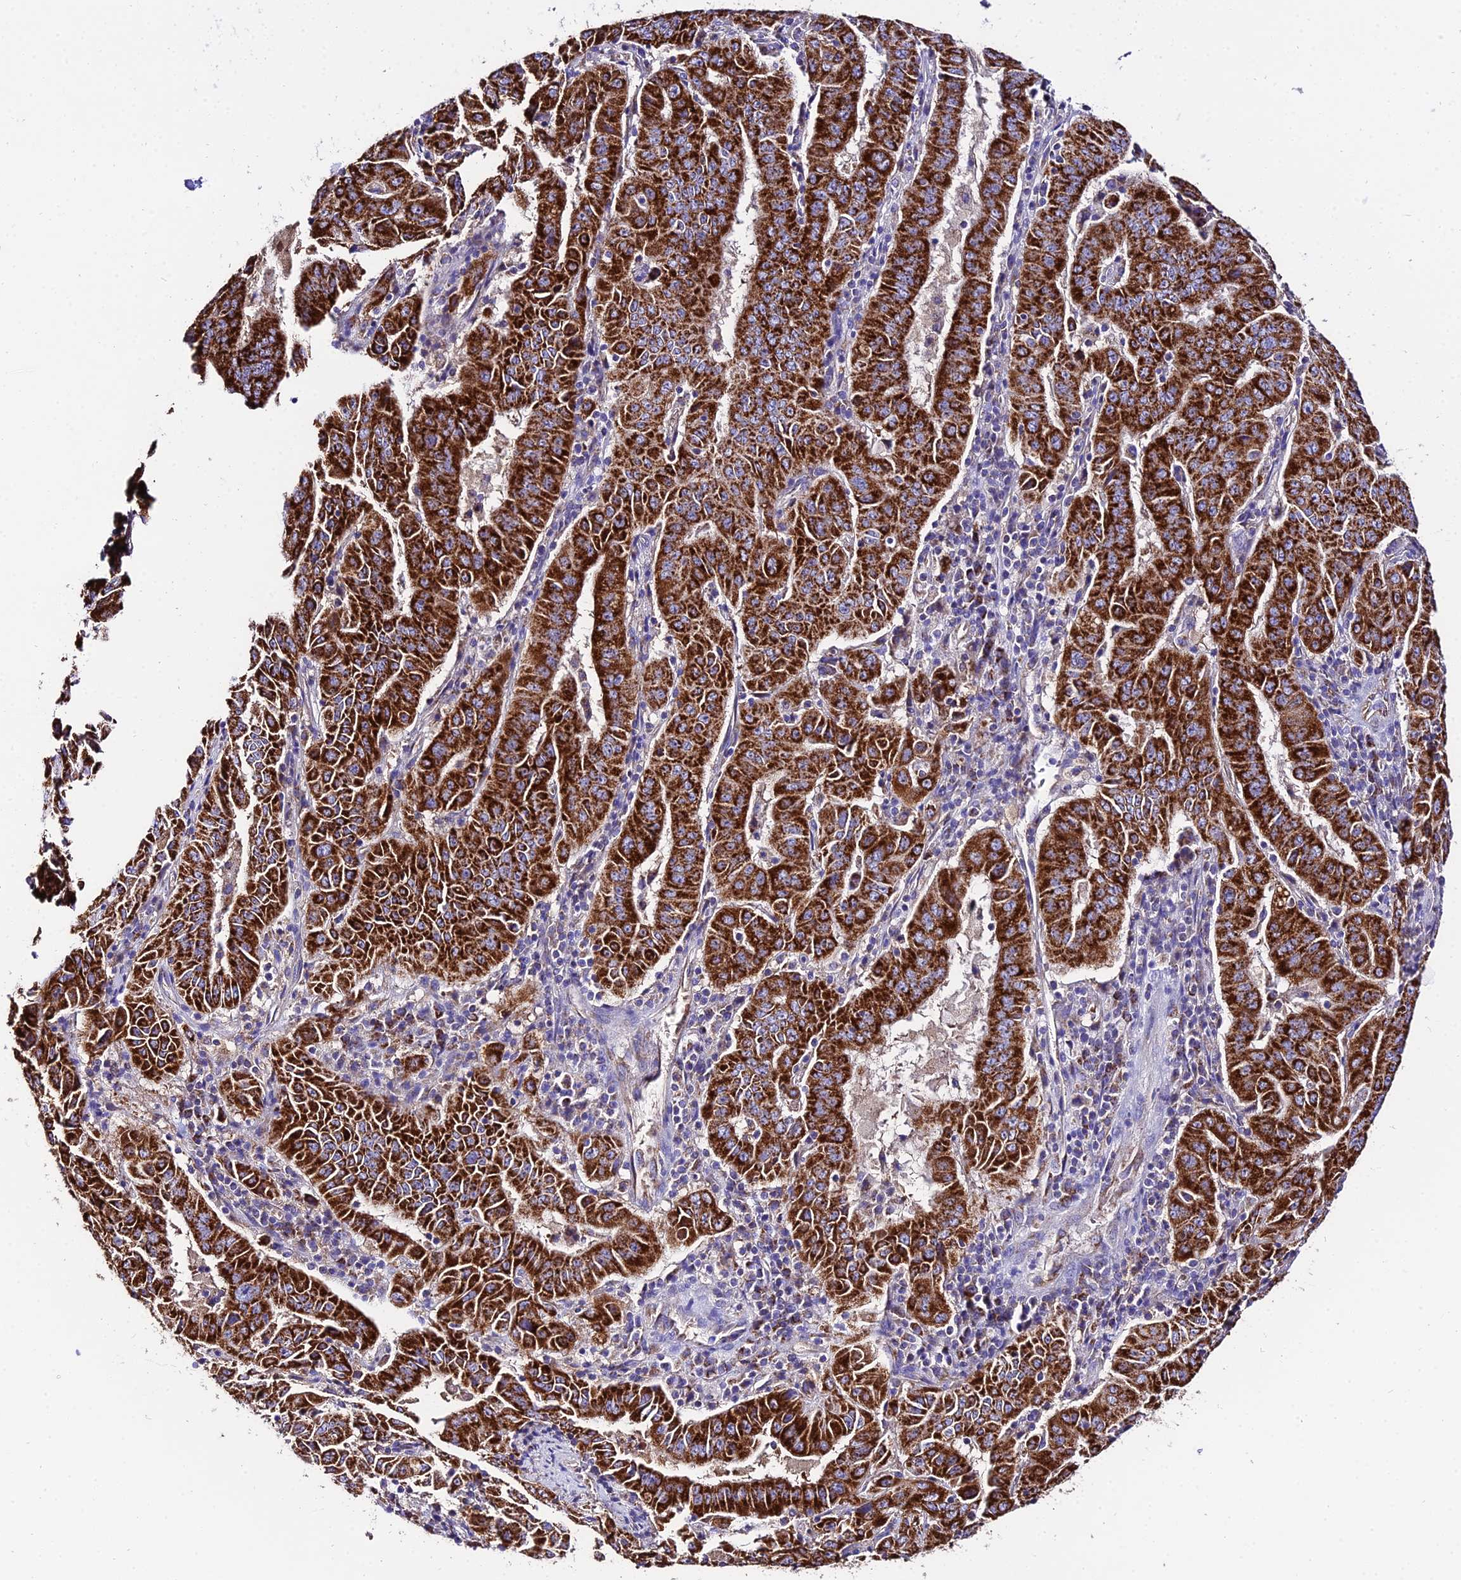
{"staining": {"intensity": "strong", "quantity": ">75%", "location": "cytoplasmic/membranous"}, "tissue": "pancreatic cancer", "cell_type": "Tumor cells", "image_type": "cancer", "snomed": [{"axis": "morphology", "description": "Adenocarcinoma, NOS"}, {"axis": "topography", "description": "Pancreas"}], "caption": "Protein expression analysis of pancreatic cancer (adenocarcinoma) reveals strong cytoplasmic/membranous expression in about >75% of tumor cells. Using DAB (3,3'-diaminobenzidine) (brown) and hematoxylin (blue) stains, captured at high magnification using brightfield microscopy.", "gene": "OCIAD1", "patient": {"sex": "male", "age": 63}}